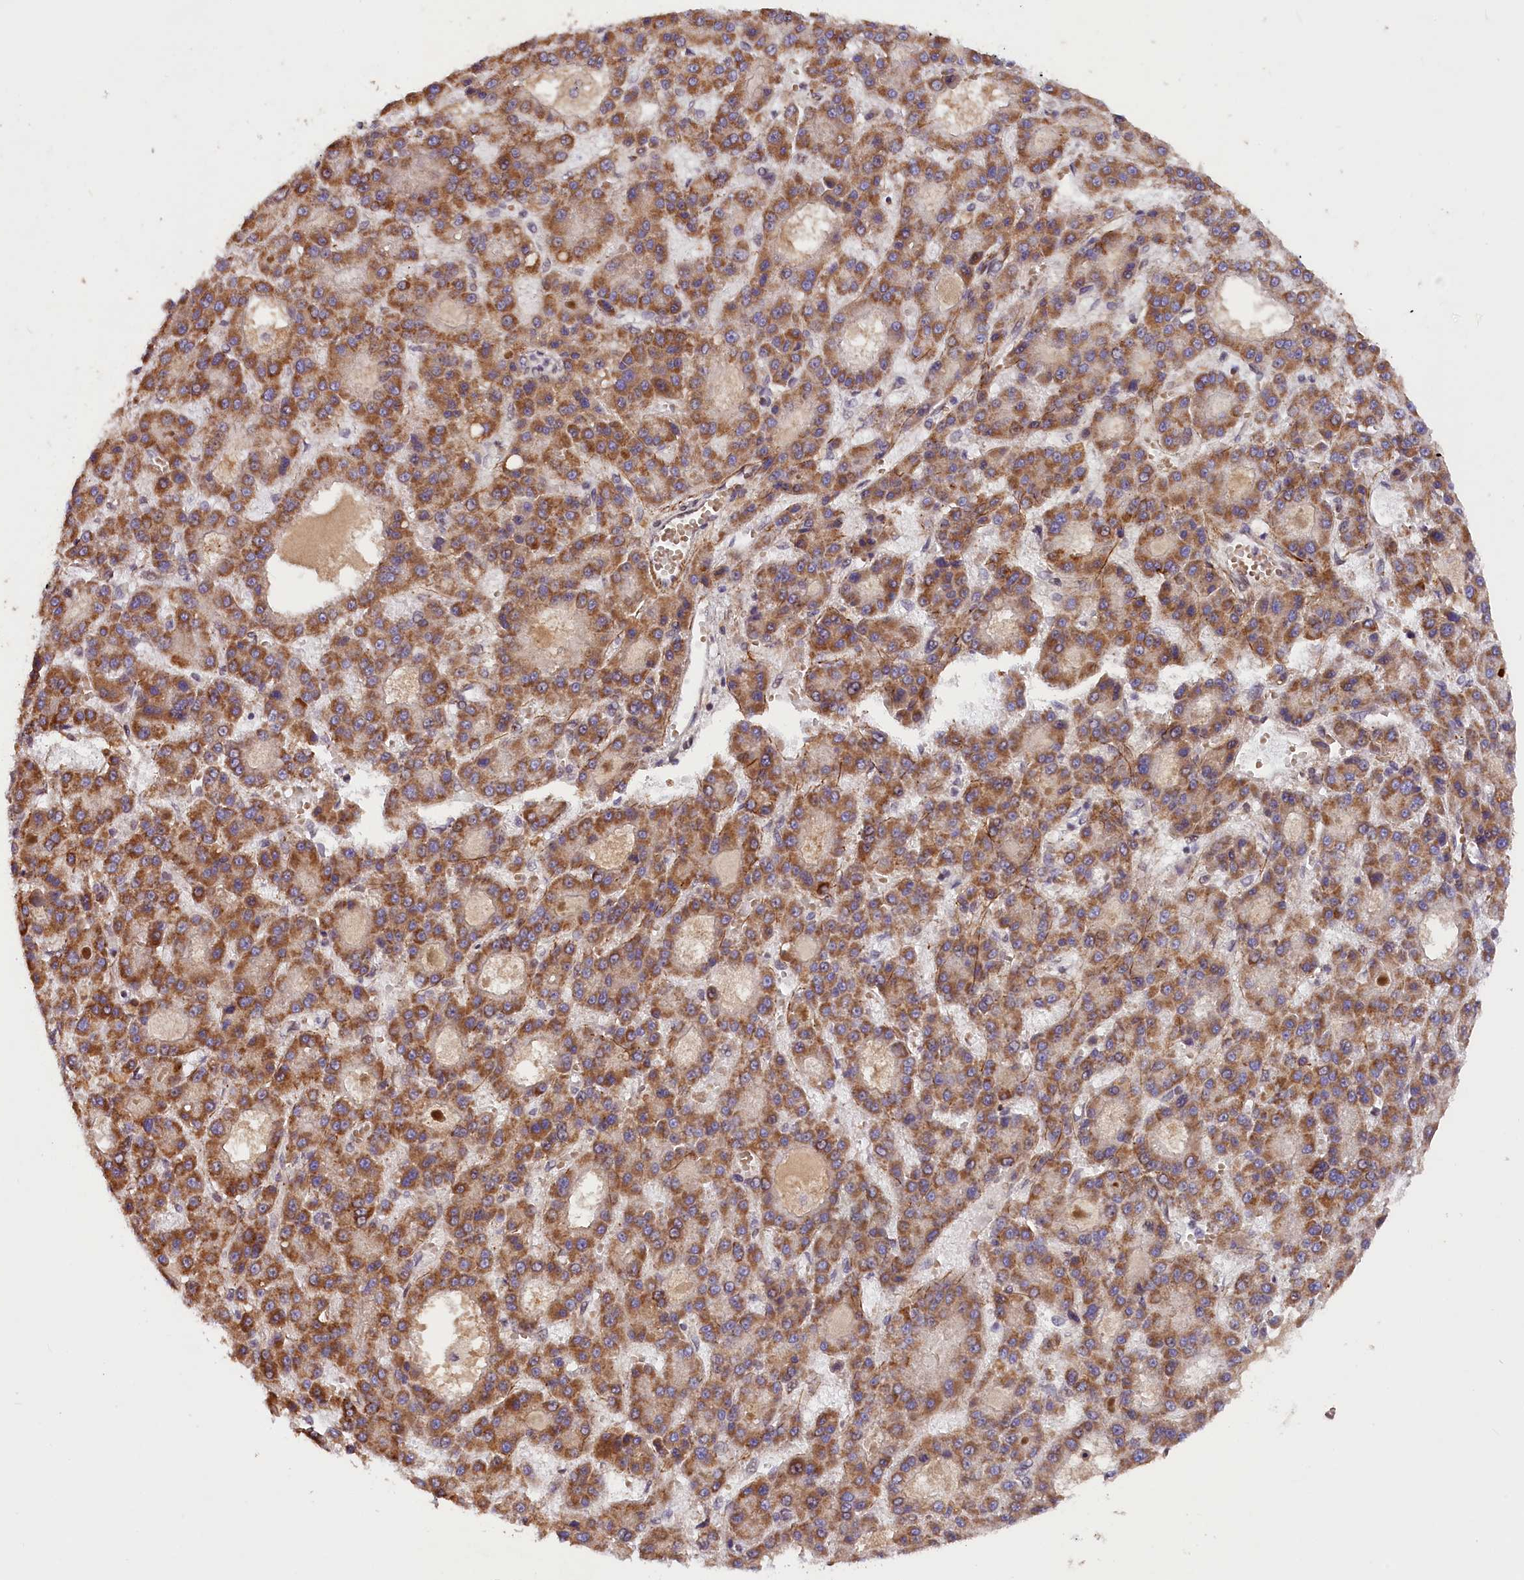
{"staining": {"intensity": "moderate", "quantity": ">75%", "location": "cytoplasmic/membranous"}, "tissue": "liver cancer", "cell_type": "Tumor cells", "image_type": "cancer", "snomed": [{"axis": "morphology", "description": "Carcinoma, Hepatocellular, NOS"}, {"axis": "topography", "description": "Liver"}], "caption": "Hepatocellular carcinoma (liver) stained with a brown dye displays moderate cytoplasmic/membranous positive expression in approximately >75% of tumor cells.", "gene": "ZNF480", "patient": {"sex": "male", "age": 70}}